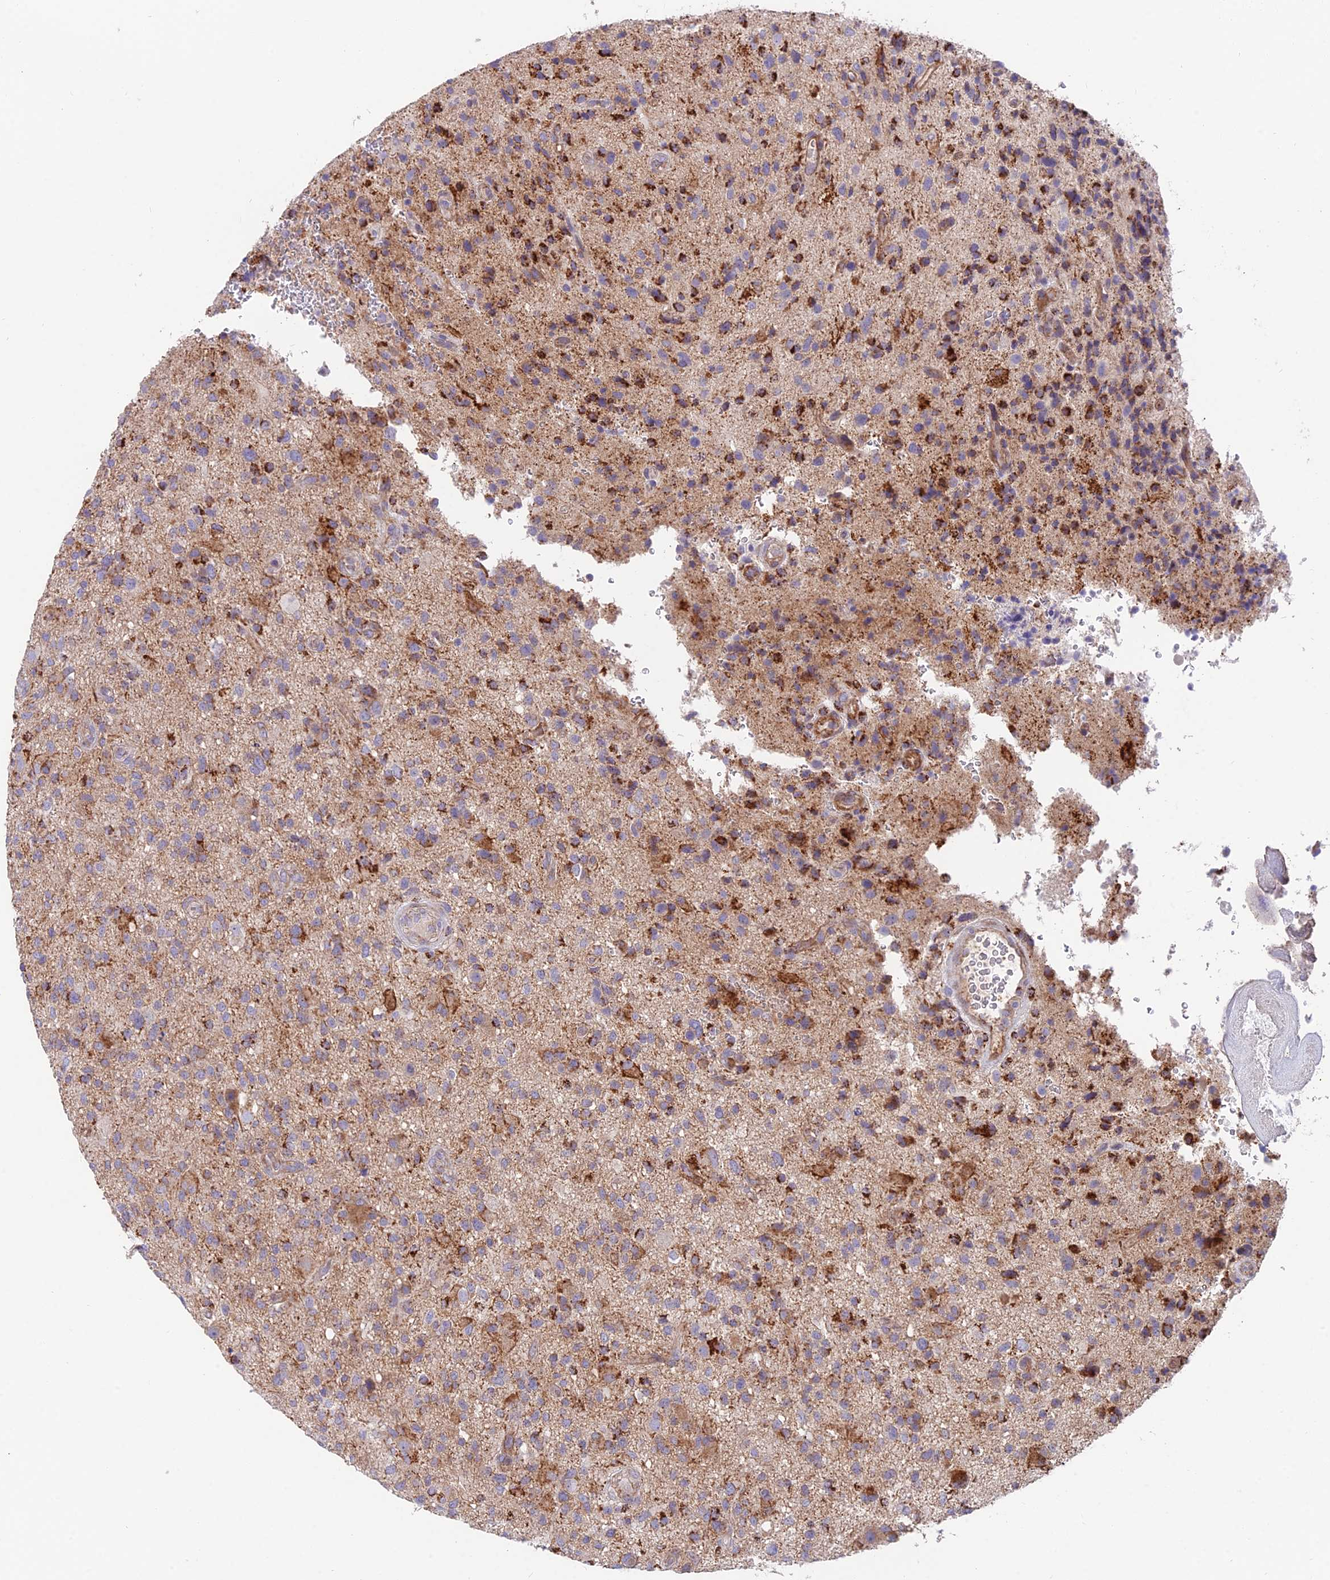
{"staining": {"intensity": "strong", "quantity": "<25%", "location": "cytoplasmic/membranous"}, "tissue": "glioma", "cell_type": "Tumor cells", "image_type": "cancer", "snomed": [{"axis": "morphology", "description": "Glioma, malignant, High grade"}, {"axis": "topography", "description": "Brain"}], "caption": "About <25% of tumor cells in human glioma reveal strong cytoplasmic/membranous protein staining as visualized by brown immunohistochemical staining.", "gene": "TIGD6", "patient": {"sex": "male", "age": 47}}